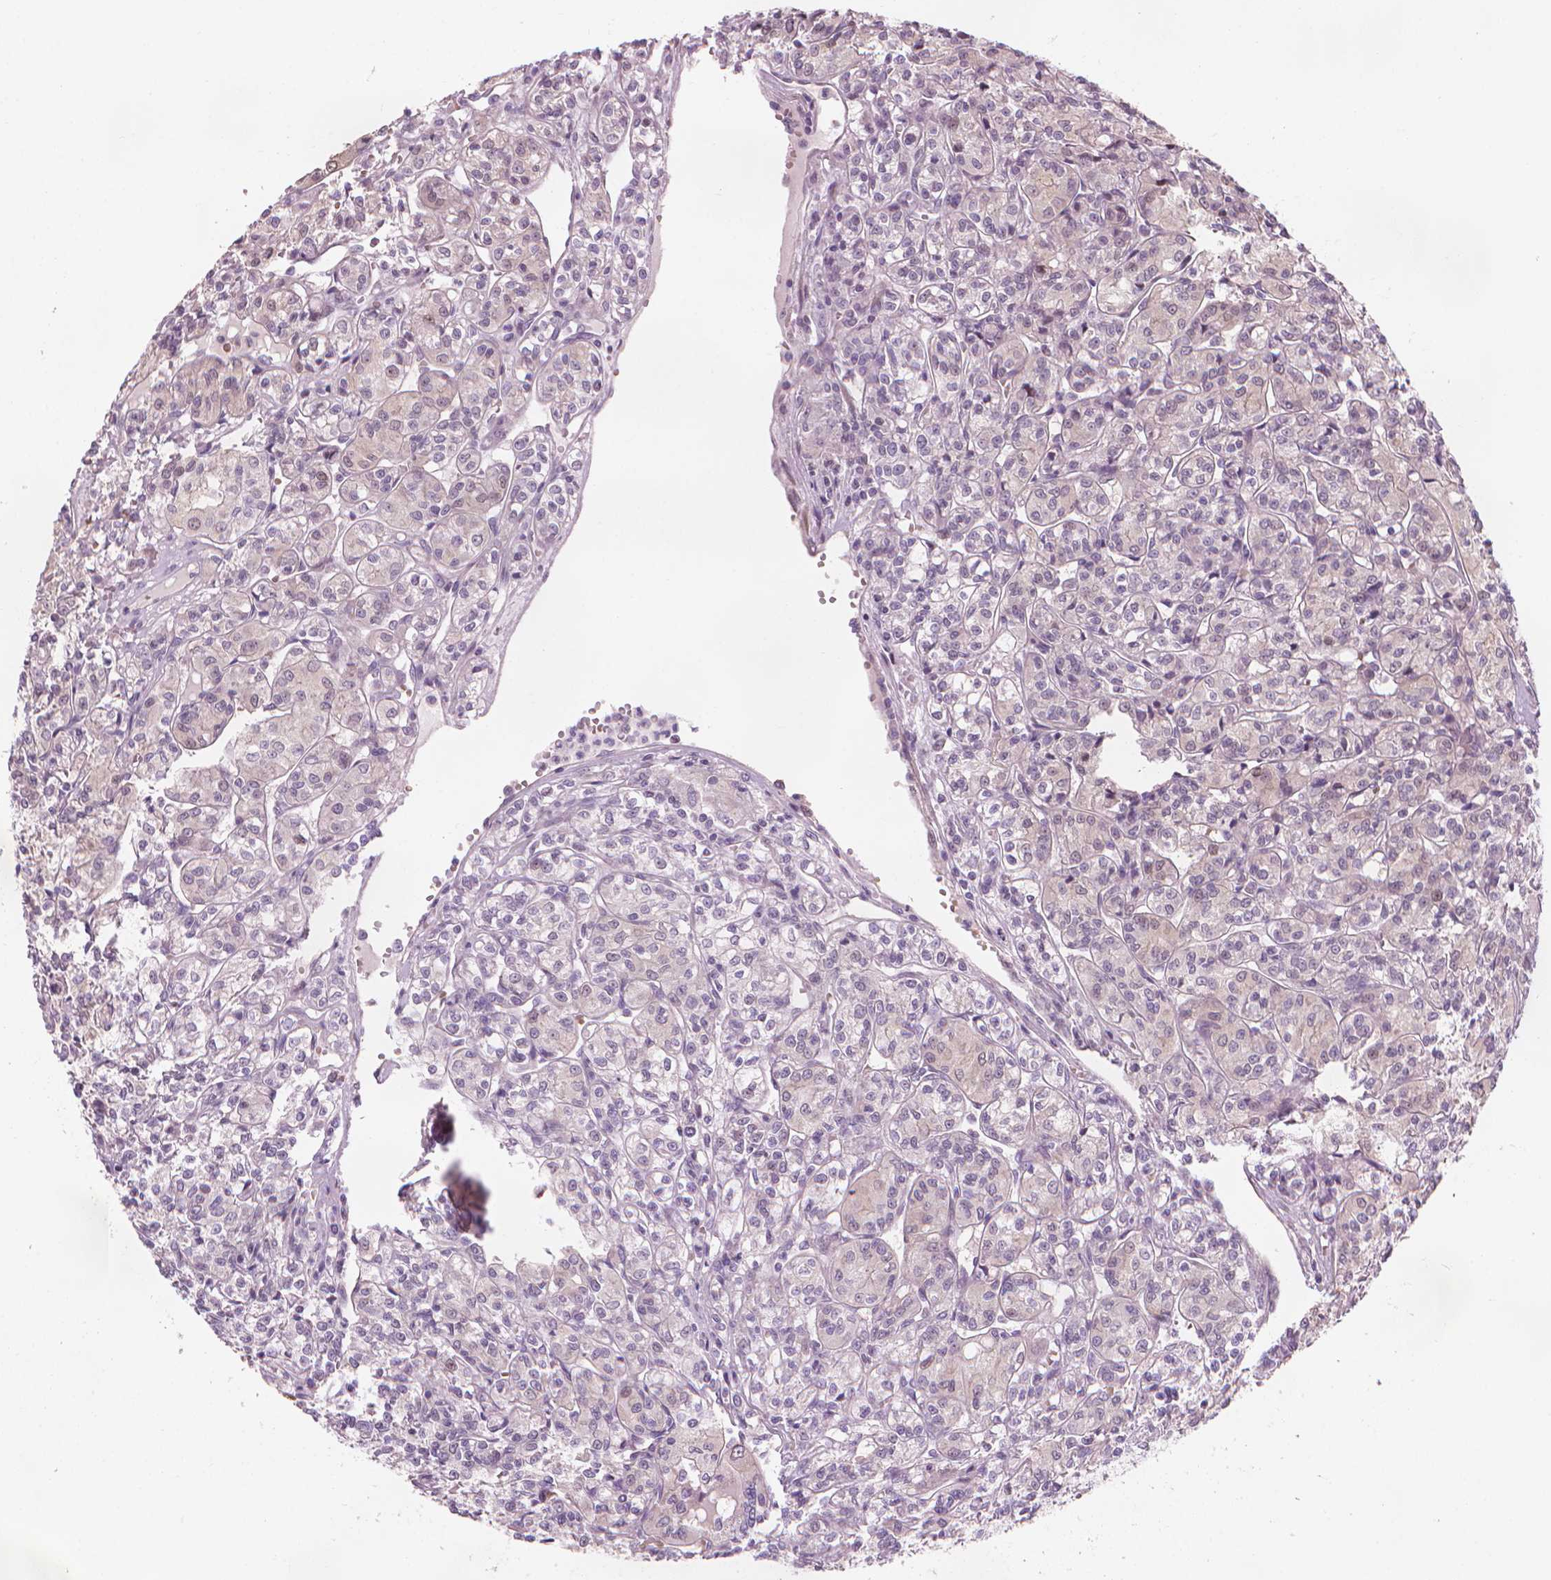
{"staining": {"intensity": "negative", "quantity": "none", "location": "none"}, "tissue": "renal cancer", "cell_type": "Tumor cells", "image_type": "cancer", "snomed": [{"axis": "morphology", "description": "Adenocarcinoma, NOS"}, {"axis": "topography", "description": "Kidney"}], "caption": "Immunohistochemistry of renal adenocarcinoma demonstrates no staining in tumor cells. Brightfield microscopy of immunohistochemistry (IHC) stained with DAB (3,3'-diaminobenzidine) (brown) and hematoxylin (blue), captured at high magnification.", "gene": "IFFO1", "patient": {"sex": "male", "age": 36}}